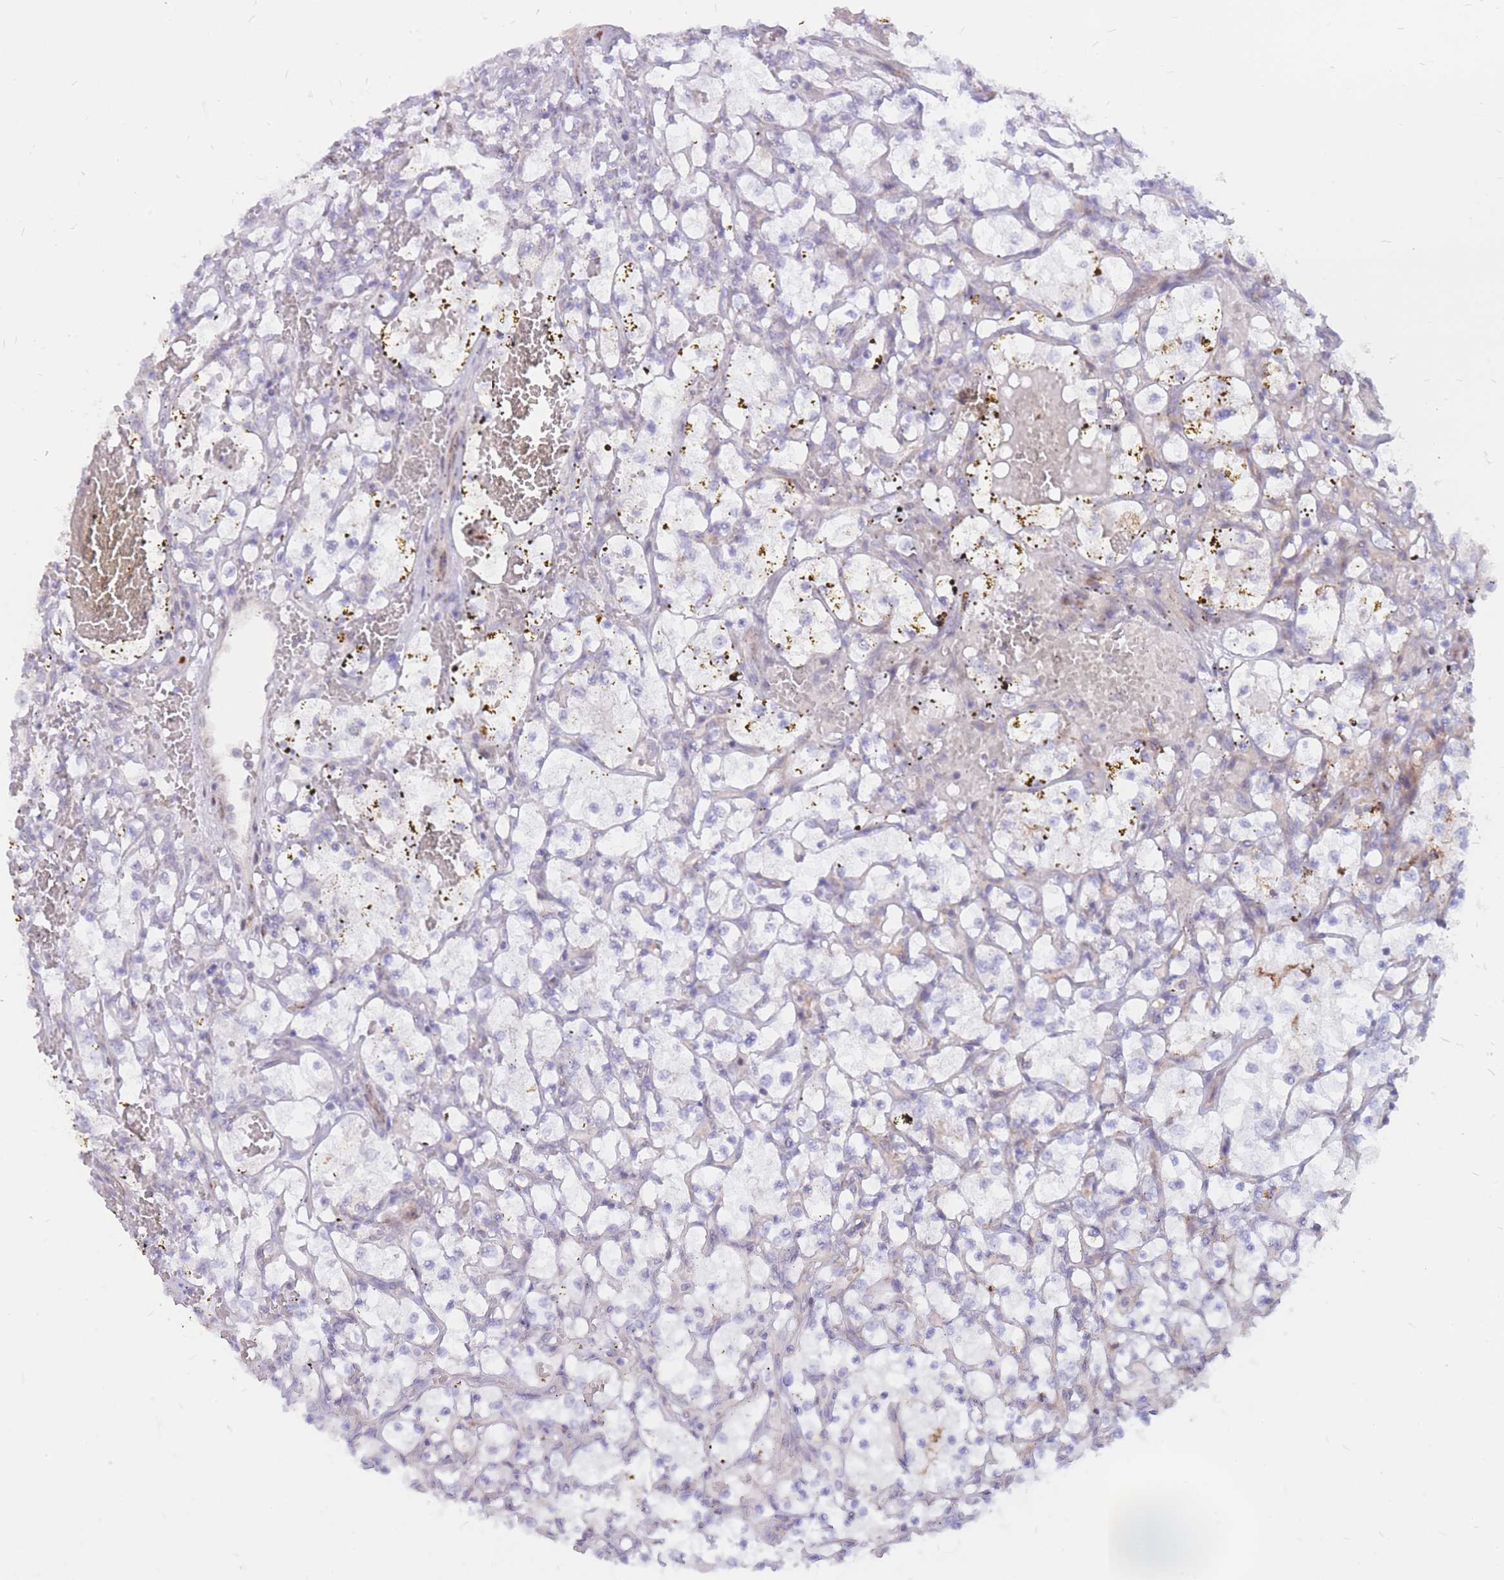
{"staining": {"intensity": "negative", "quantity": "none", "location": "none"}, "tissue": "renal cancer", "cell_type": "Tumor cells", "image_type": "cancer", "snomed": [{"axis": "morphology", "description": "Adenocarcinoma, NOS"}, {"axis": "topography", "description": "Kidney"}], "caption": "The micrograph reveals no significant staining in tumor cells of renal cancer. (DAB (3,3'-diaminobenzidine) immunohistochemistry (IHC) with hematoxylin counter stain).", "gene": "ADD2", "patient": {"sex": "female", "age": 69}}